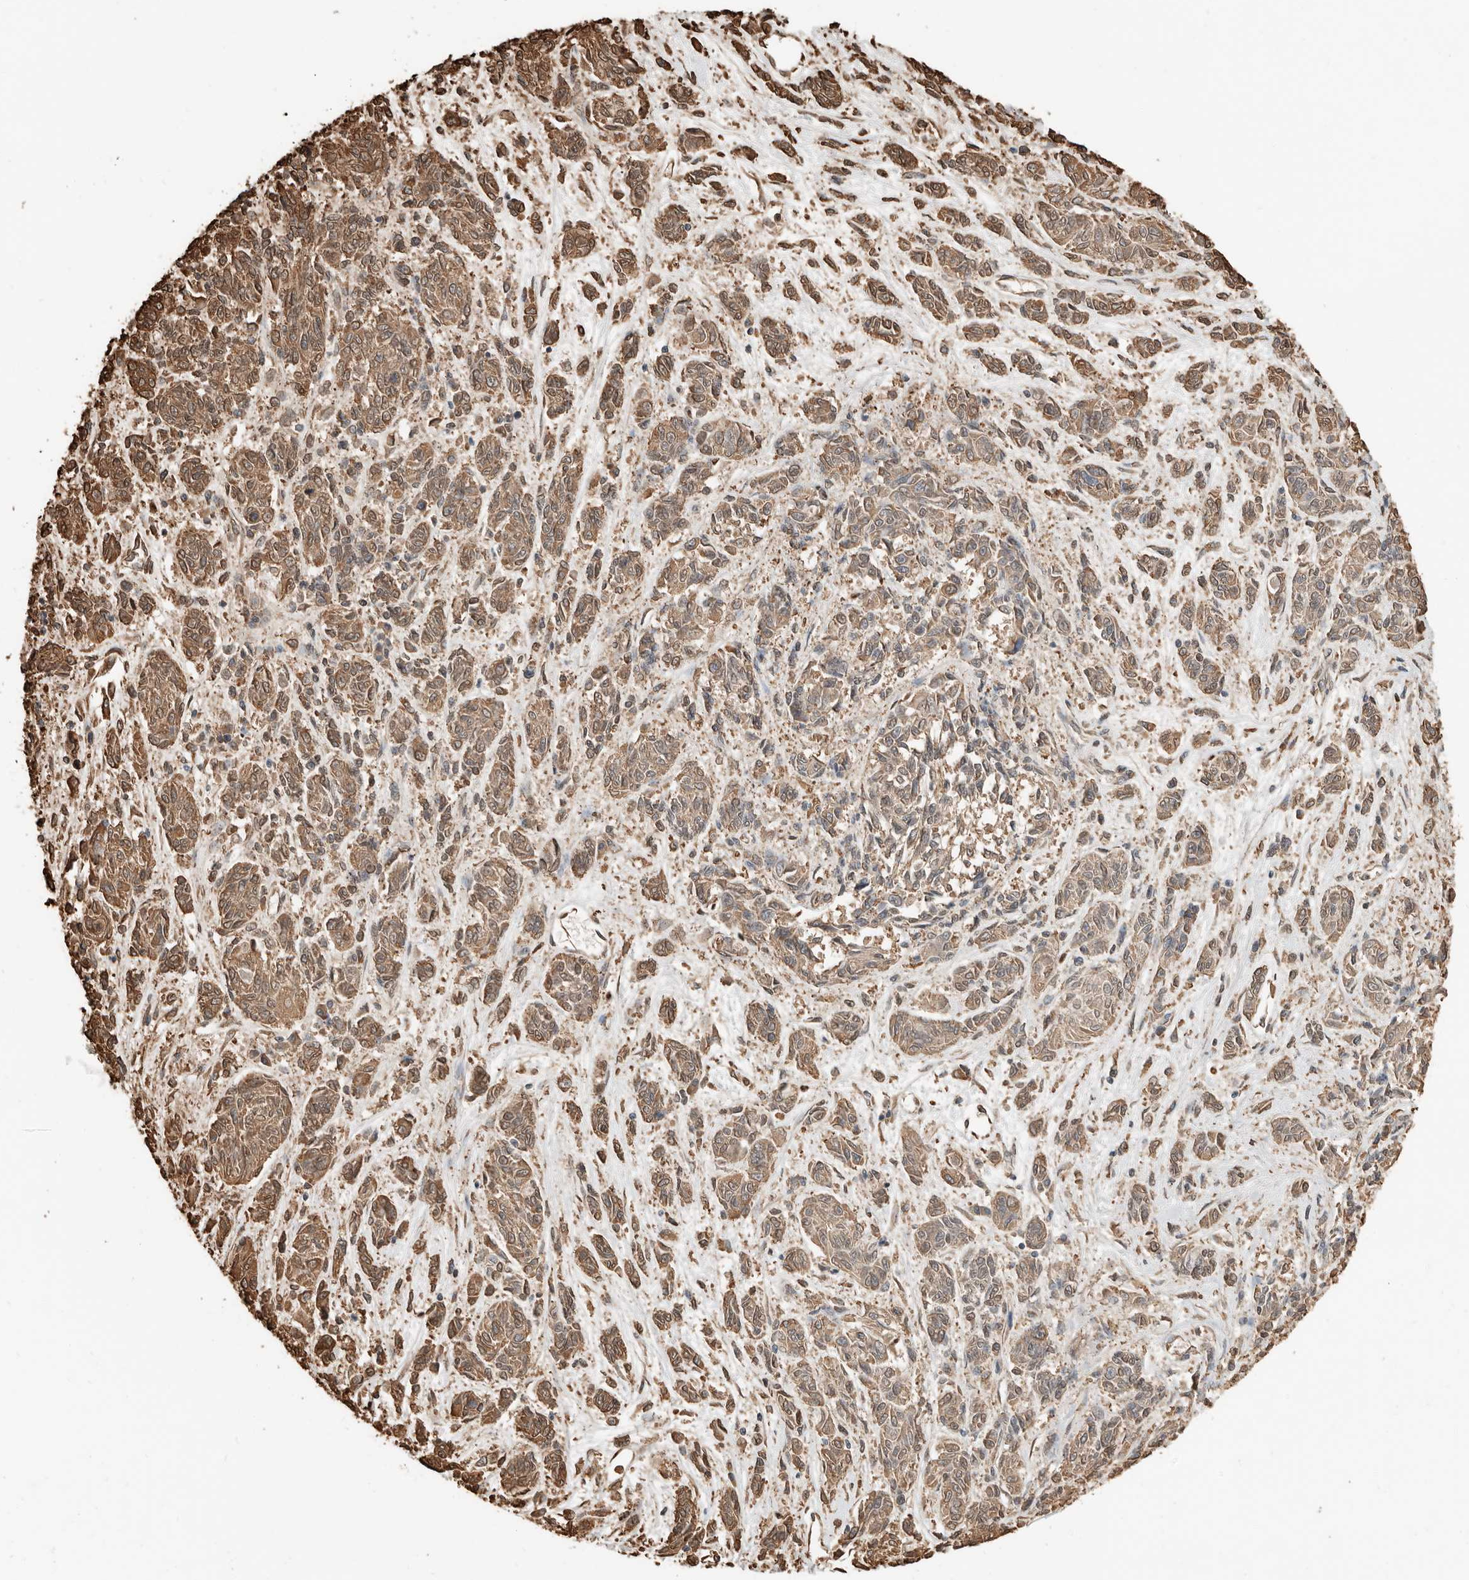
{"staining": {"intensity": "moderate", "quantity": "25%-75%", "location": "cytoplasmic/membranous"}, "tissue": "melanoma", "cell_type": "Tumor cells", "image_type": "cancer", "snomed": [{"axis": "morphology", "description": "Malignant melanoma, NOS"}, {"axis": "topography", "description": "Skin"}], "caption": "A brown stain labels moderate cytoplasmic/membranous positivity of a protein in human malignant melanoma tumor cells.", "gene": "ARHGEF10L", "patient": {"sex": "male", "age": 53}}